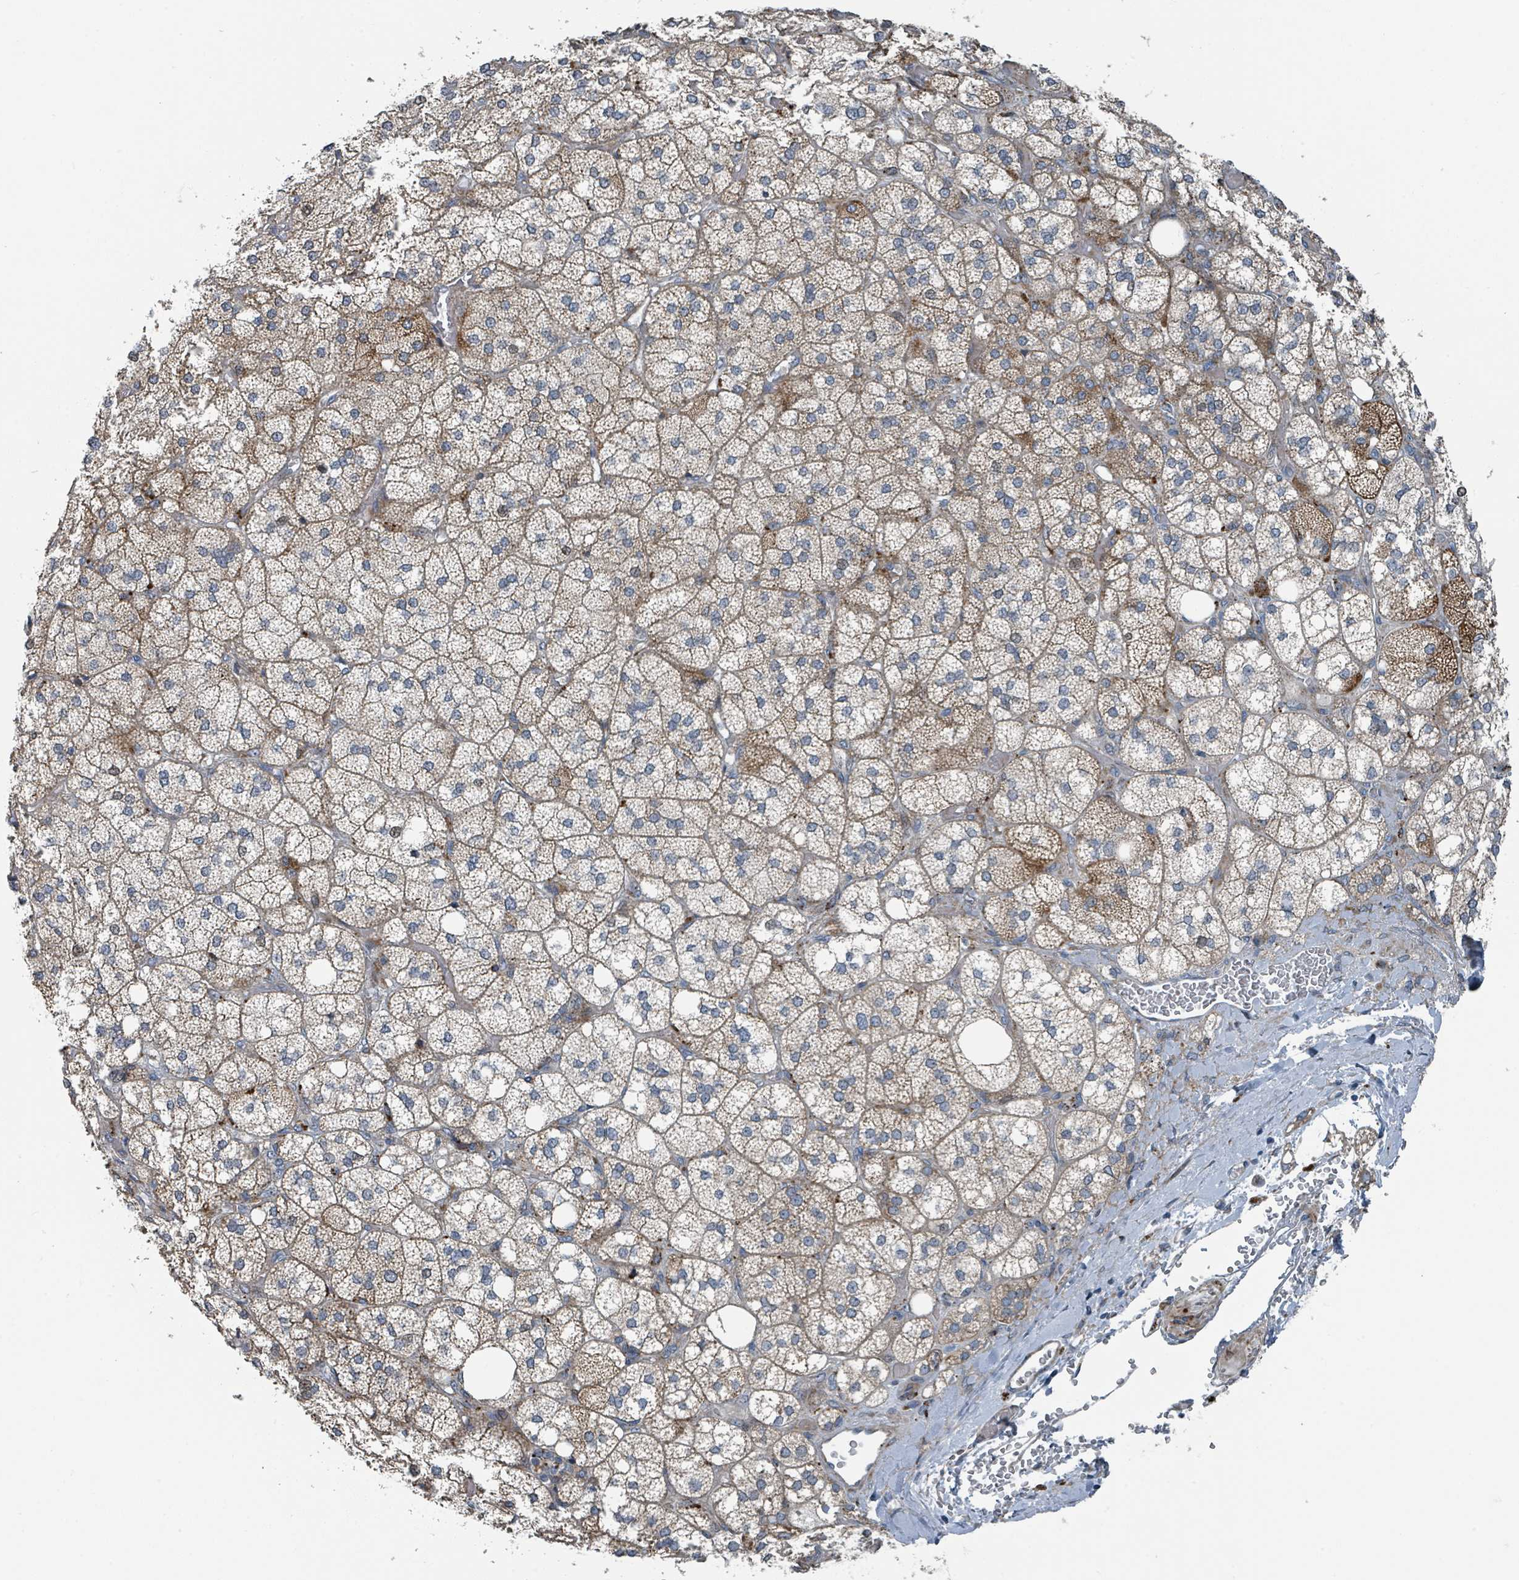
{"staining": {"intensity": "moderate", "quantity": "25%-75%", "location": "cytoplasmic/membranous"}, "tissue": "adrenal gland", "cell_type": "Glandular cells", "image_type": "normal", "snomed": [{"axis": "morphology", "description": "Normal tissue, NOS"}, {"axis": "topography", "description": "Adrenal gland"}], "caption": "A brown stain labels moderate cytoplasmic/membranous expression of a protein in glandular cells of unremarkable adrenal gland.", "gene": "DIPK2A", "patient": {"sex": "male", "age": 61}}